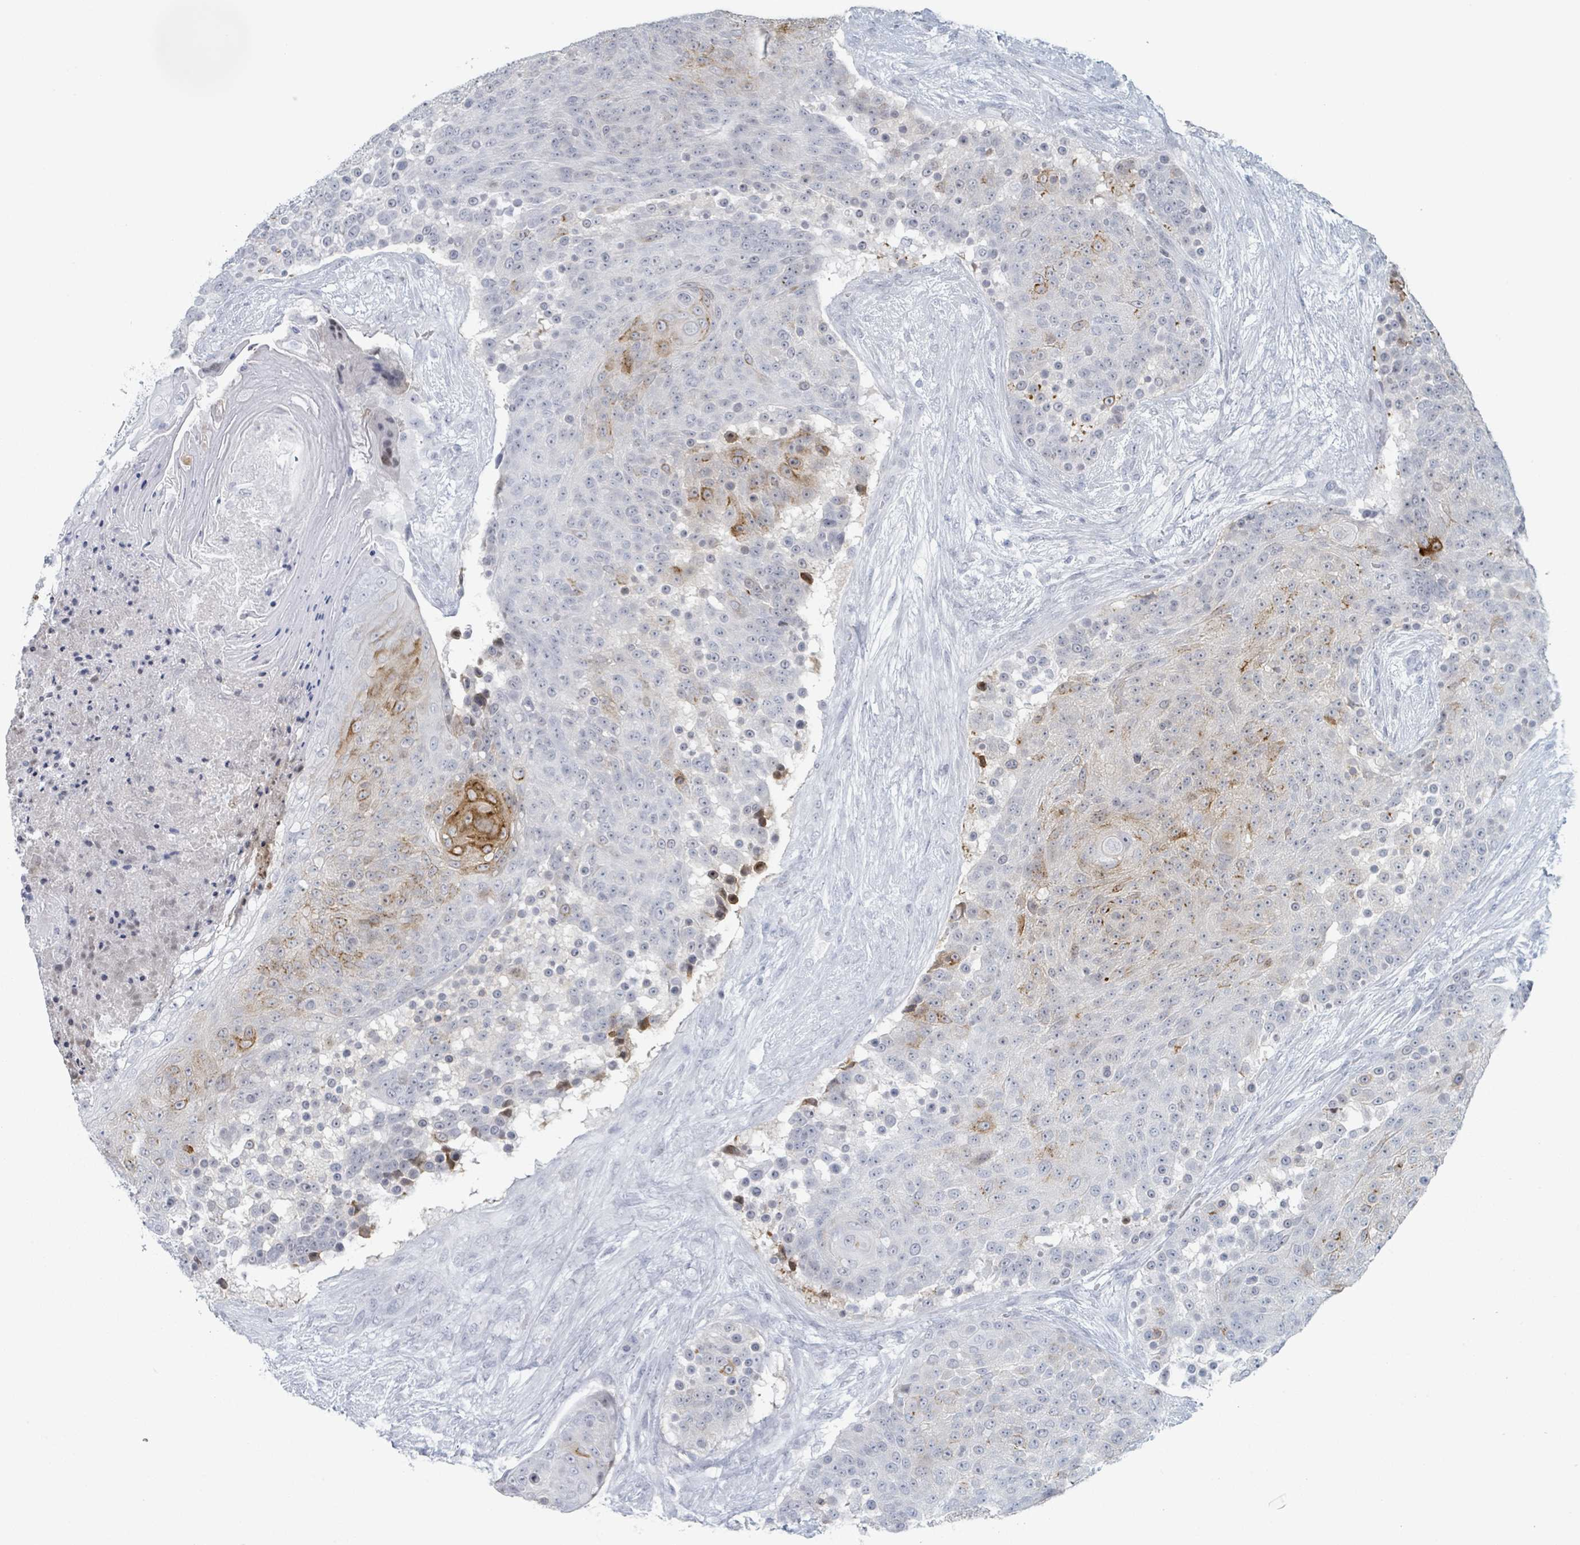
{"staining": {"intensity": "strong", "quantity": "<25%", "location": "cytoplasmic/membranous,nuclear"}, "tissue": "urothelial cancer", "cell_type": "Tumor cells", "image_type": "cancer", "snomed": [{"axis": "morphology", "description": "Urothelial carcinoma, High grade"}, {"axis": "topography", "description": "Urinary bladder"}], "caption": "High-power microscopy captured an immunohistochemistry image of high-grade urothelial carcinoma, revealing strong cytoplasmic/membranous and nuclear staining in approximately <25% of tumor cells. Using DAB (3,3'-diaminobenzidine) (brown) and hematoxylin (blue) stains, captured at high magnification using brightfield microscopy.", "gene": "GPR15LG", "patient": {"sex": "female", "age": 63}}